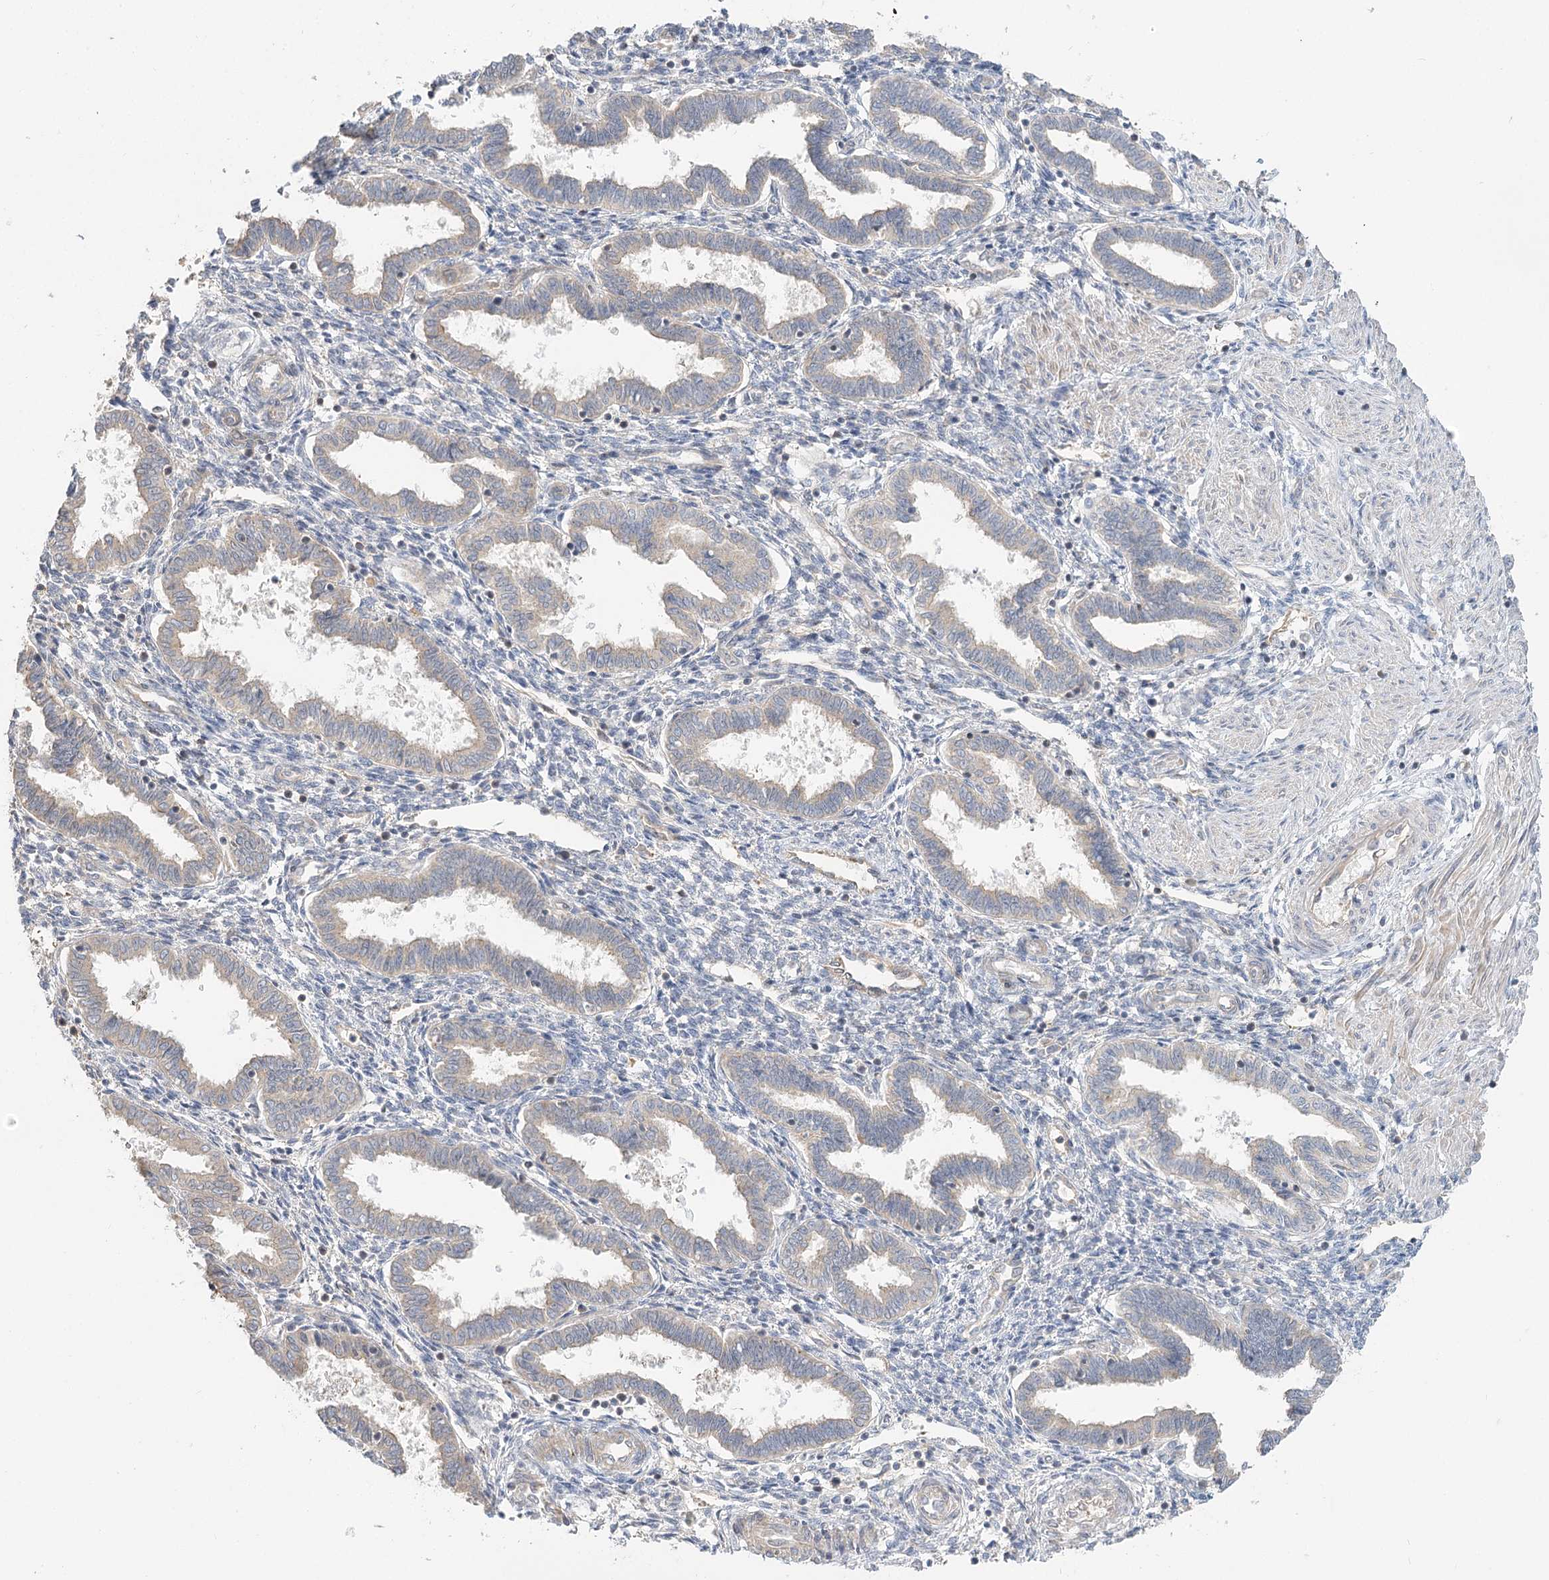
{"staining": {"intensity": "negative", "quantity": "none", "location": "none"}, "tissue": "endometrium", "cell_type": "Cells in endometrial stroma", "image_type": "normal", "snomed": [{"axis": "morphology", "description": "Normal tissue, NOS"}, {"axis": "topography", "description": "Endometrium"}], "caption": "This is a photomicrograph of immunohistochemistry (IHC) staining of normal endometrium, which shows no staining in cells in endometrial stroma.", "gene": "GUCY2C", "patient": {"sex": "female", "age": 33}}